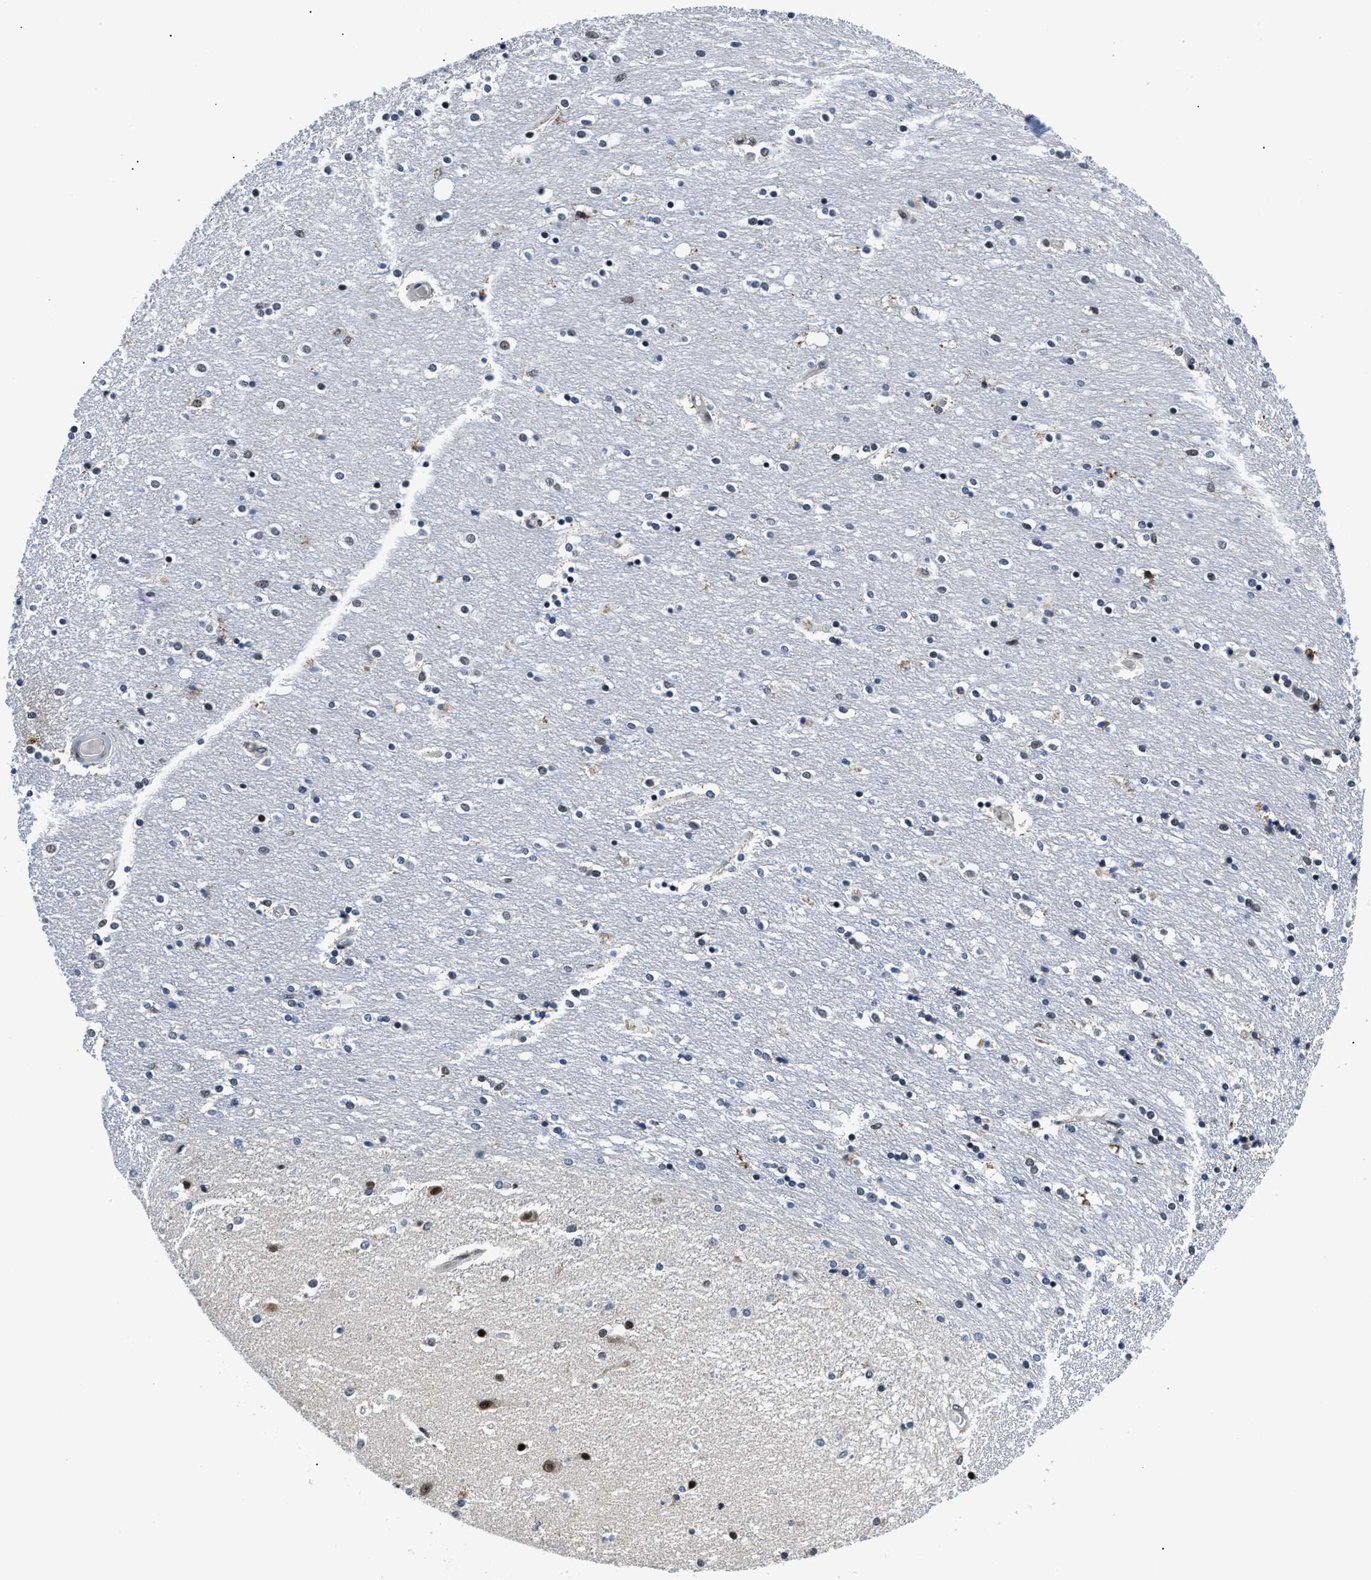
{"staining": {"intensity": "moderate", "quantity": "25%-75%", "location": "nuclear"}, "tissue": "caudate", "cell_type": "Glial cells", "image_type": "normal", "snomed": [{"axis": "morphology", "description": "Normal tissue, NOS"}, {"axis": "topography", "description": "Lateral ventricle wall"}], "caption": "Protein staining by immunohistochemistry (IHC) exhibits moderate nuclear staining in approximately 25%-75% of glial cells in benign caudate. (IHC, brightfield microscopy, high magnification).", "gene": "HNRNPF", "patient": {"sex": "female", "age": 54}}